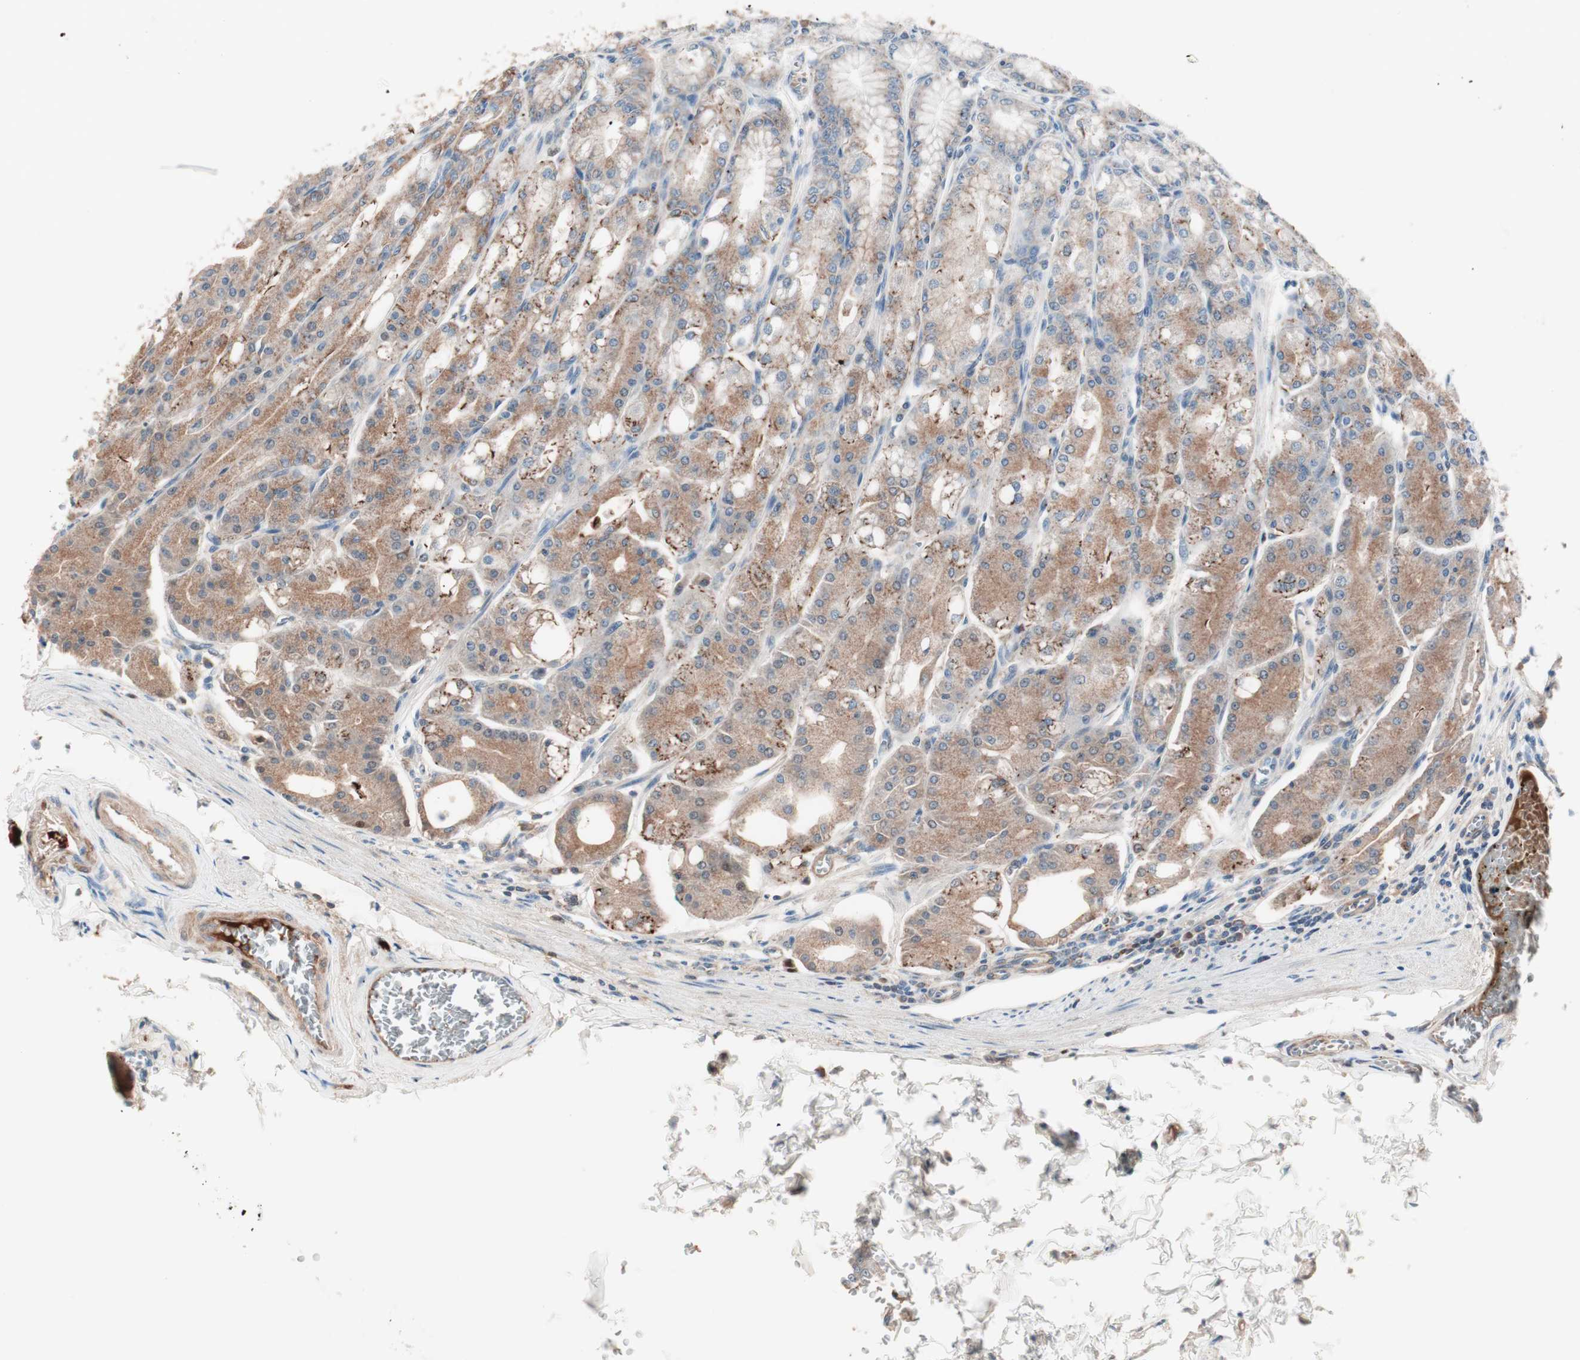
{"staining": {"intensity": "moderate", "quantity": ">75%", "location": "cytoplasmic/membranous"}, "tissue": "stomach", "cell_type": "Glandular cells", "image_type": "normal", "snomed": [{"axis": "morphology", "description": "Normal tissue, NOS"}, {"axis": "topography", "description": "Stomach, lower"}], "caption": "An IHC image of benign tissue is shown. Protein staining in brown shows moderate cytoplasmic/membranous positivity in stomach within glandular cells. The protein of interest is shown in brown color, while the nuclei are stained blue.", "gene": "RAD54B", "patient": {"sex": "male", "age": 71}}